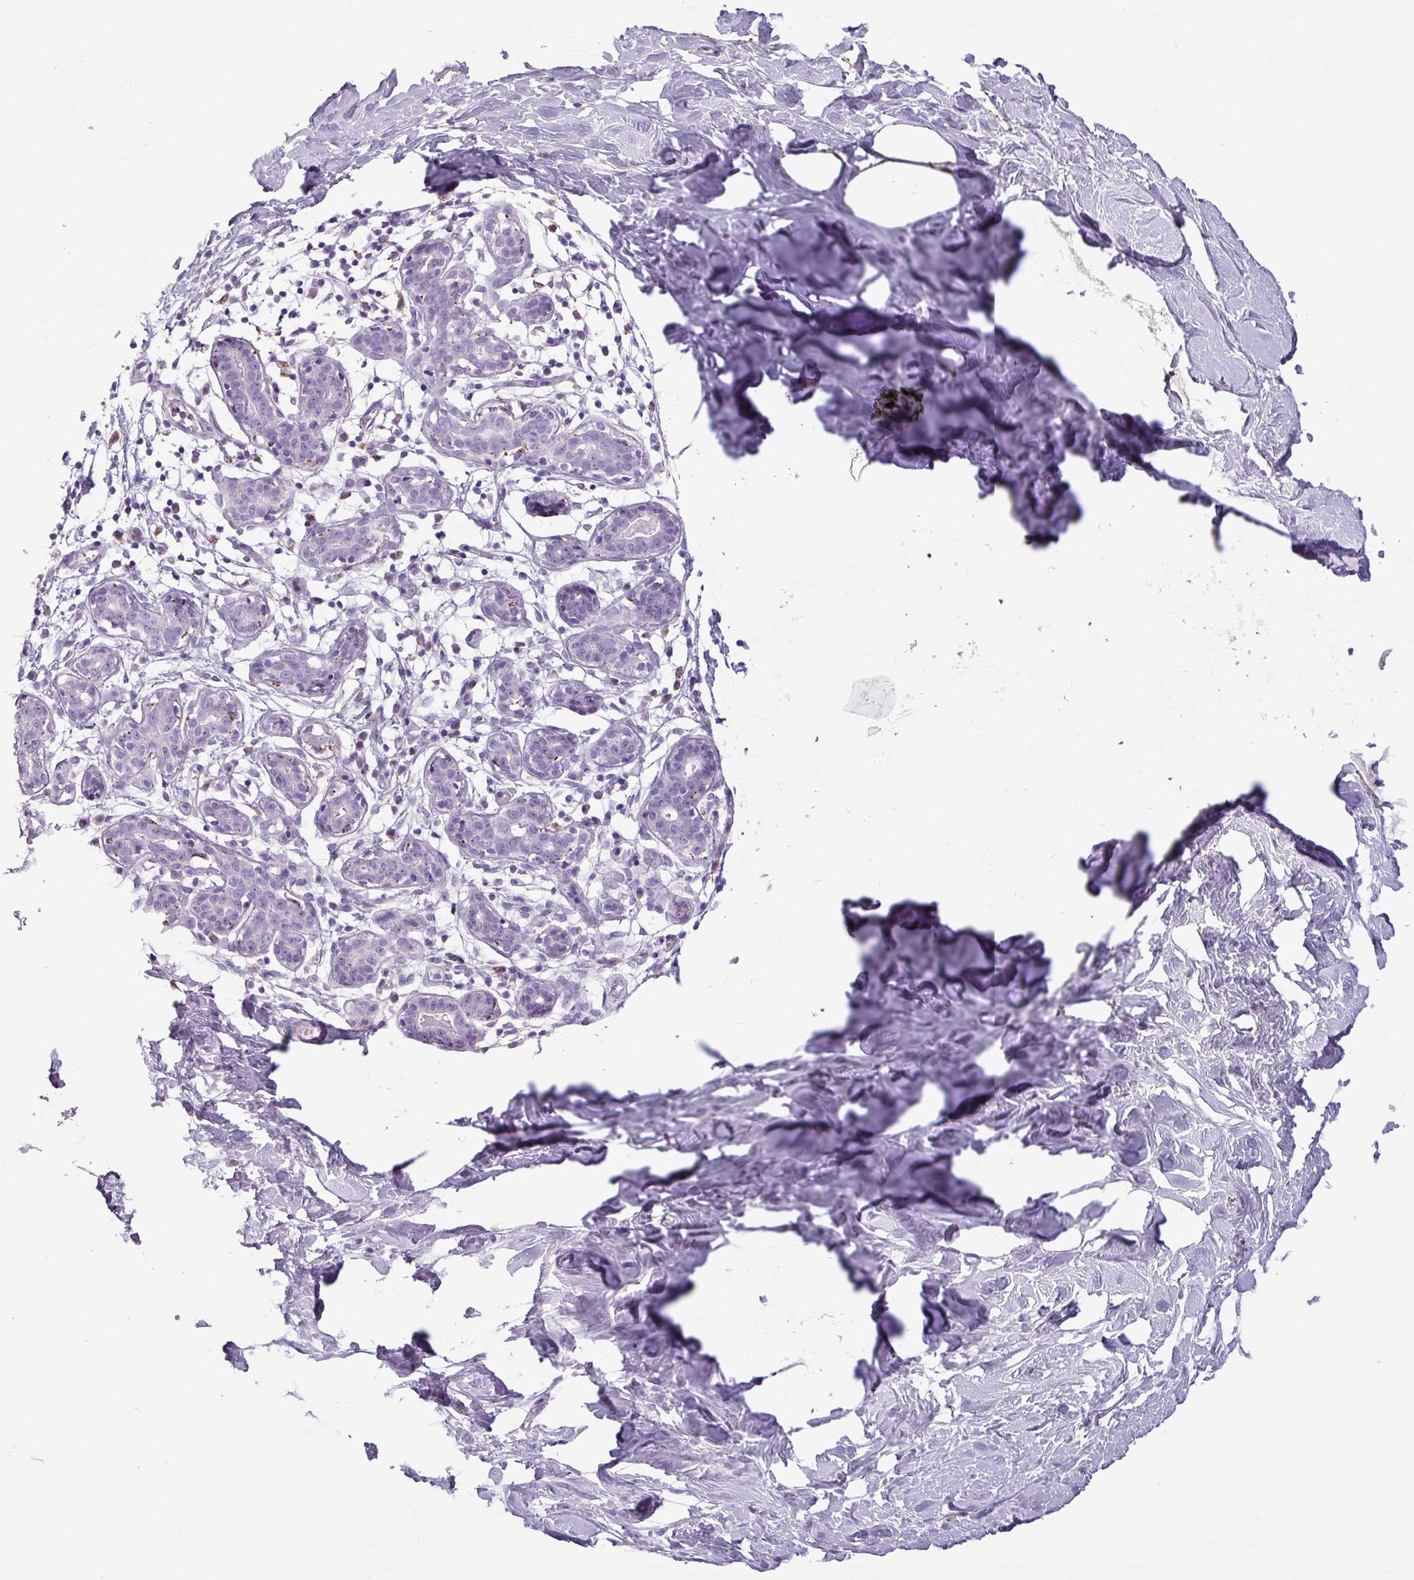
{"staining": {"intensity": "negative", "quantity": "none", "location": "none"}, "tissue": "breast", "cell_type": "Adipocytes", "image_type": "normal", "snomed": [{"axis": "morphology", "description": "Normal tissue, NOS"}, {"axis": "topography", "description": "Breast"}], "caption": "Benign breast was stained to show a protein in brown. There is no significant expression in adipocytes. Brightfield microscopy of immunohistochemistry stained with DAB (3,3'-diaminobenzidine) (brown) and hematoxylin (blue), captured at high magnification.", "gene": "ZNF667", "patient": {"sex": "female", "age": 27}}